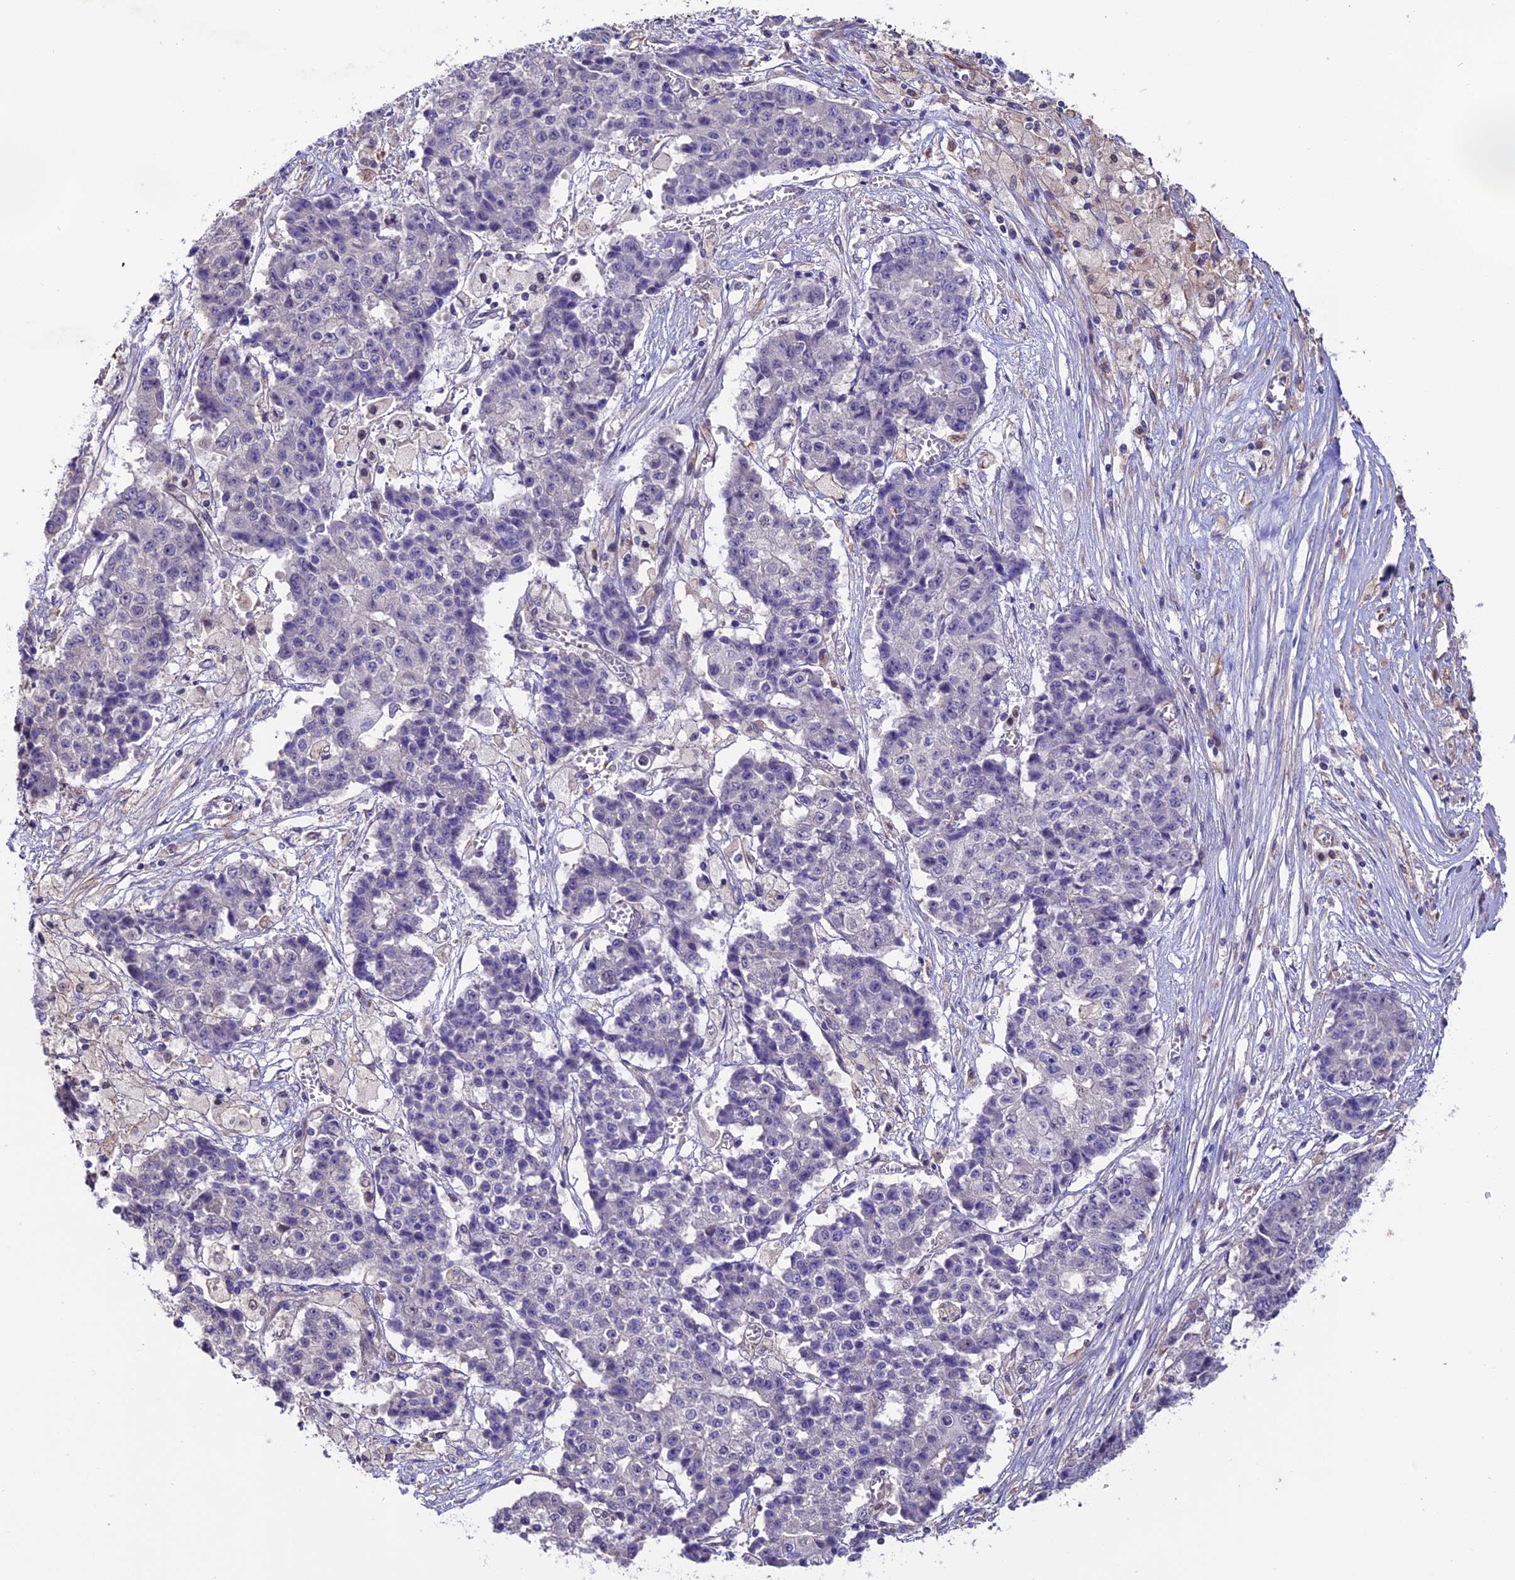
{"staining": {"intensity": "negative", "quantity": "none", "location": "none"}, "tissue": "ovarian cancer", "cell_type": "Tumor cells", "image_type": "cancer", "snomed": [{"axis": "morphology", "description": "Carcinoma, endometroid"}, {"axis": "topography", "description": "Ovary"}], "caption": "The photomicrograph displays no significant staining in tumor cells of endometroid carcinoma (ovarian).", "gene": "PDILT", "patient": {"sex": "female", "age": 42}}